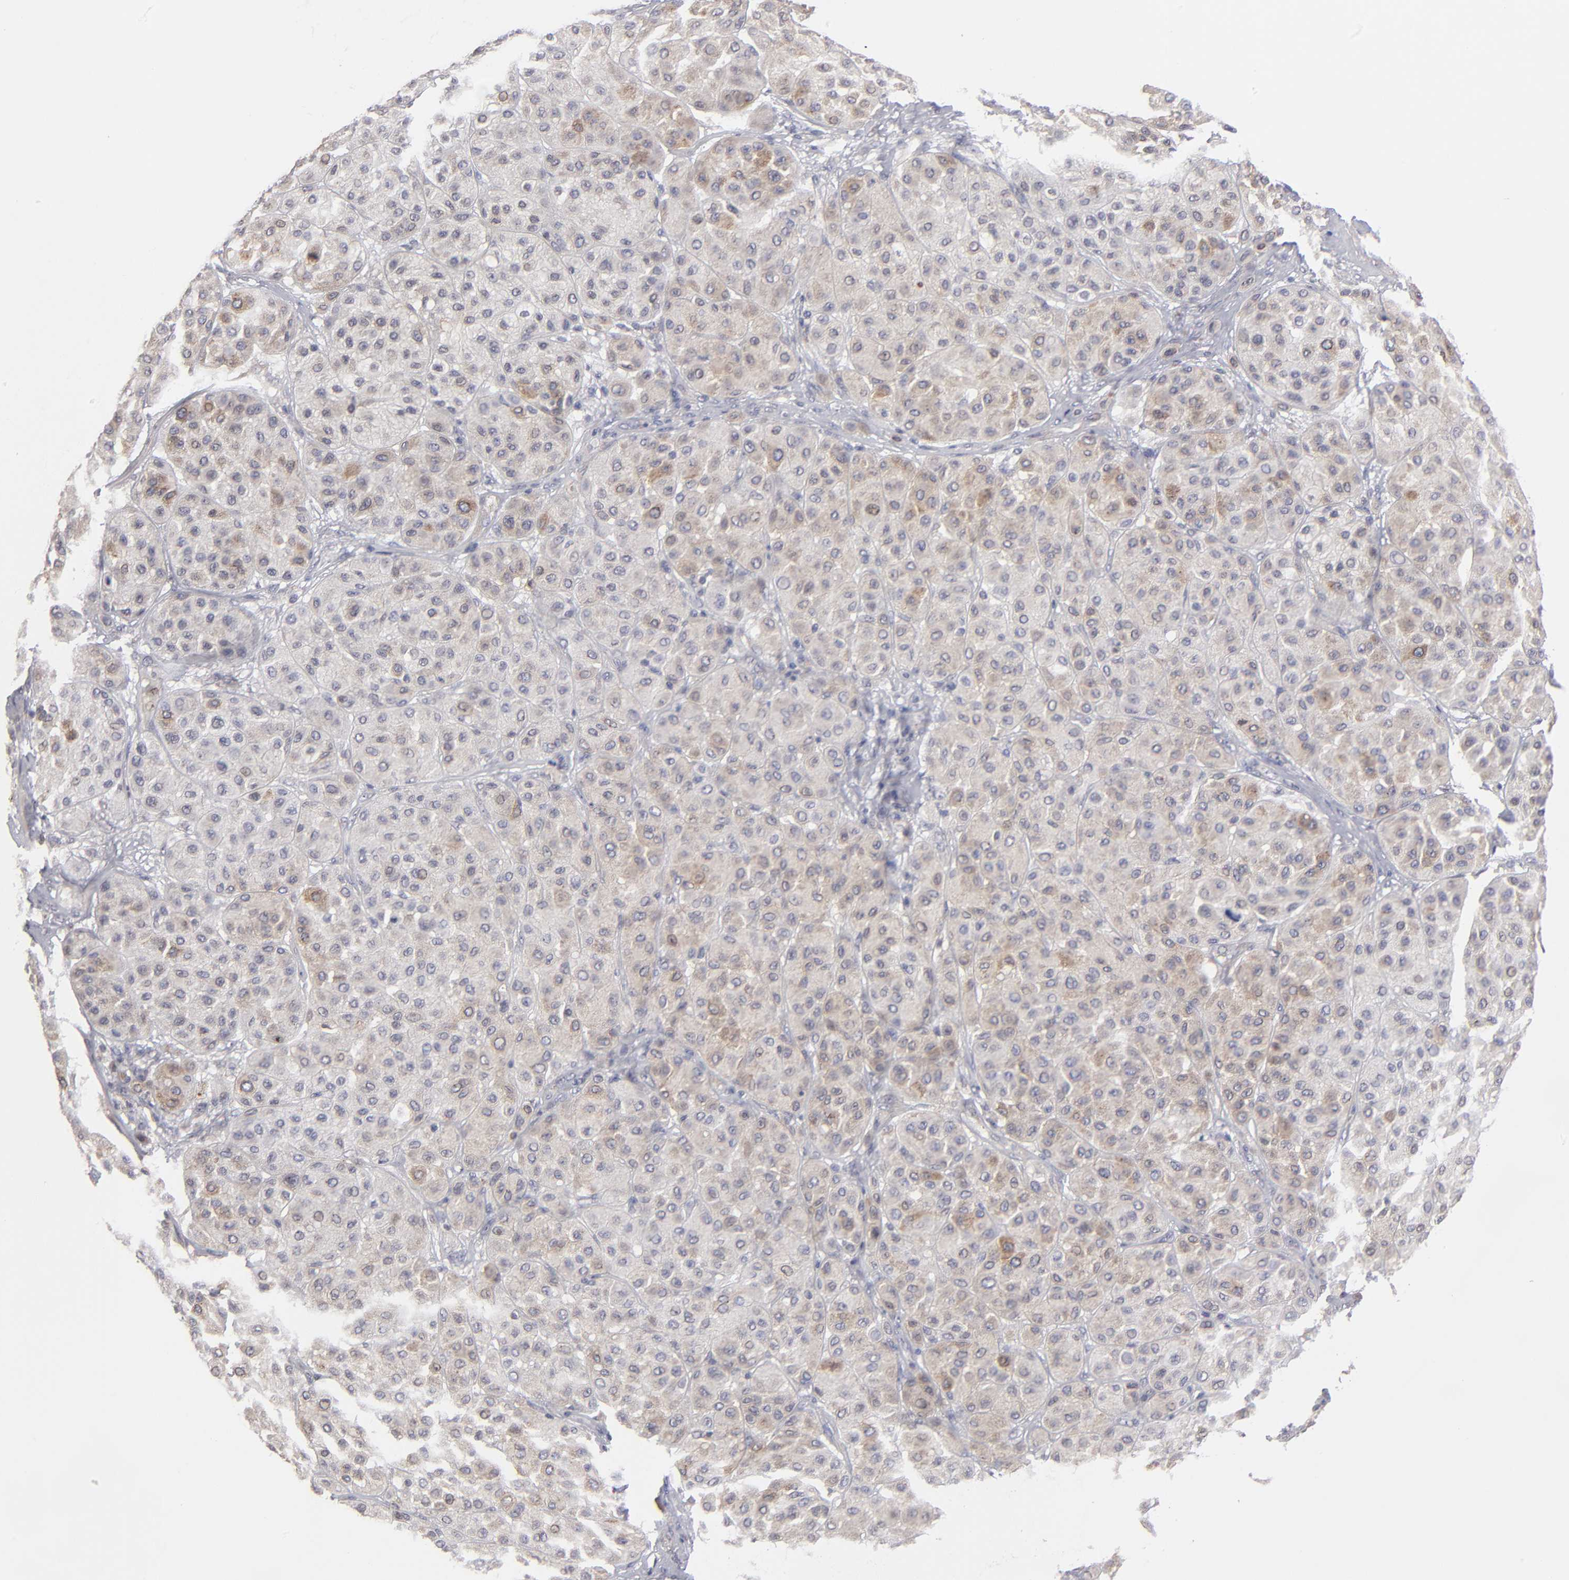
{"staining": {"intensity": "moderate", "quantity": ">75%", "location": "cytoplasmic/membranous"}, "tissue": "melanoma", "cell_type": "Tumor cells", "image_type": "cancer", "snomed": [{"axis": "morphology", "description": "Normal tissue, NOS"}, {"axis": "morphology", "description": "Malignant melanoma, Metastatic site"}, {"axis": "topography", "description": "Skin"}], "caption": "Melanoma stained for a protein (brown) displays moderate cytoplasmic/membranous positive positivity in about >75% of tumor cells.", "gene": "CEP97", "patient": {"sex": "male", "age": 41}}